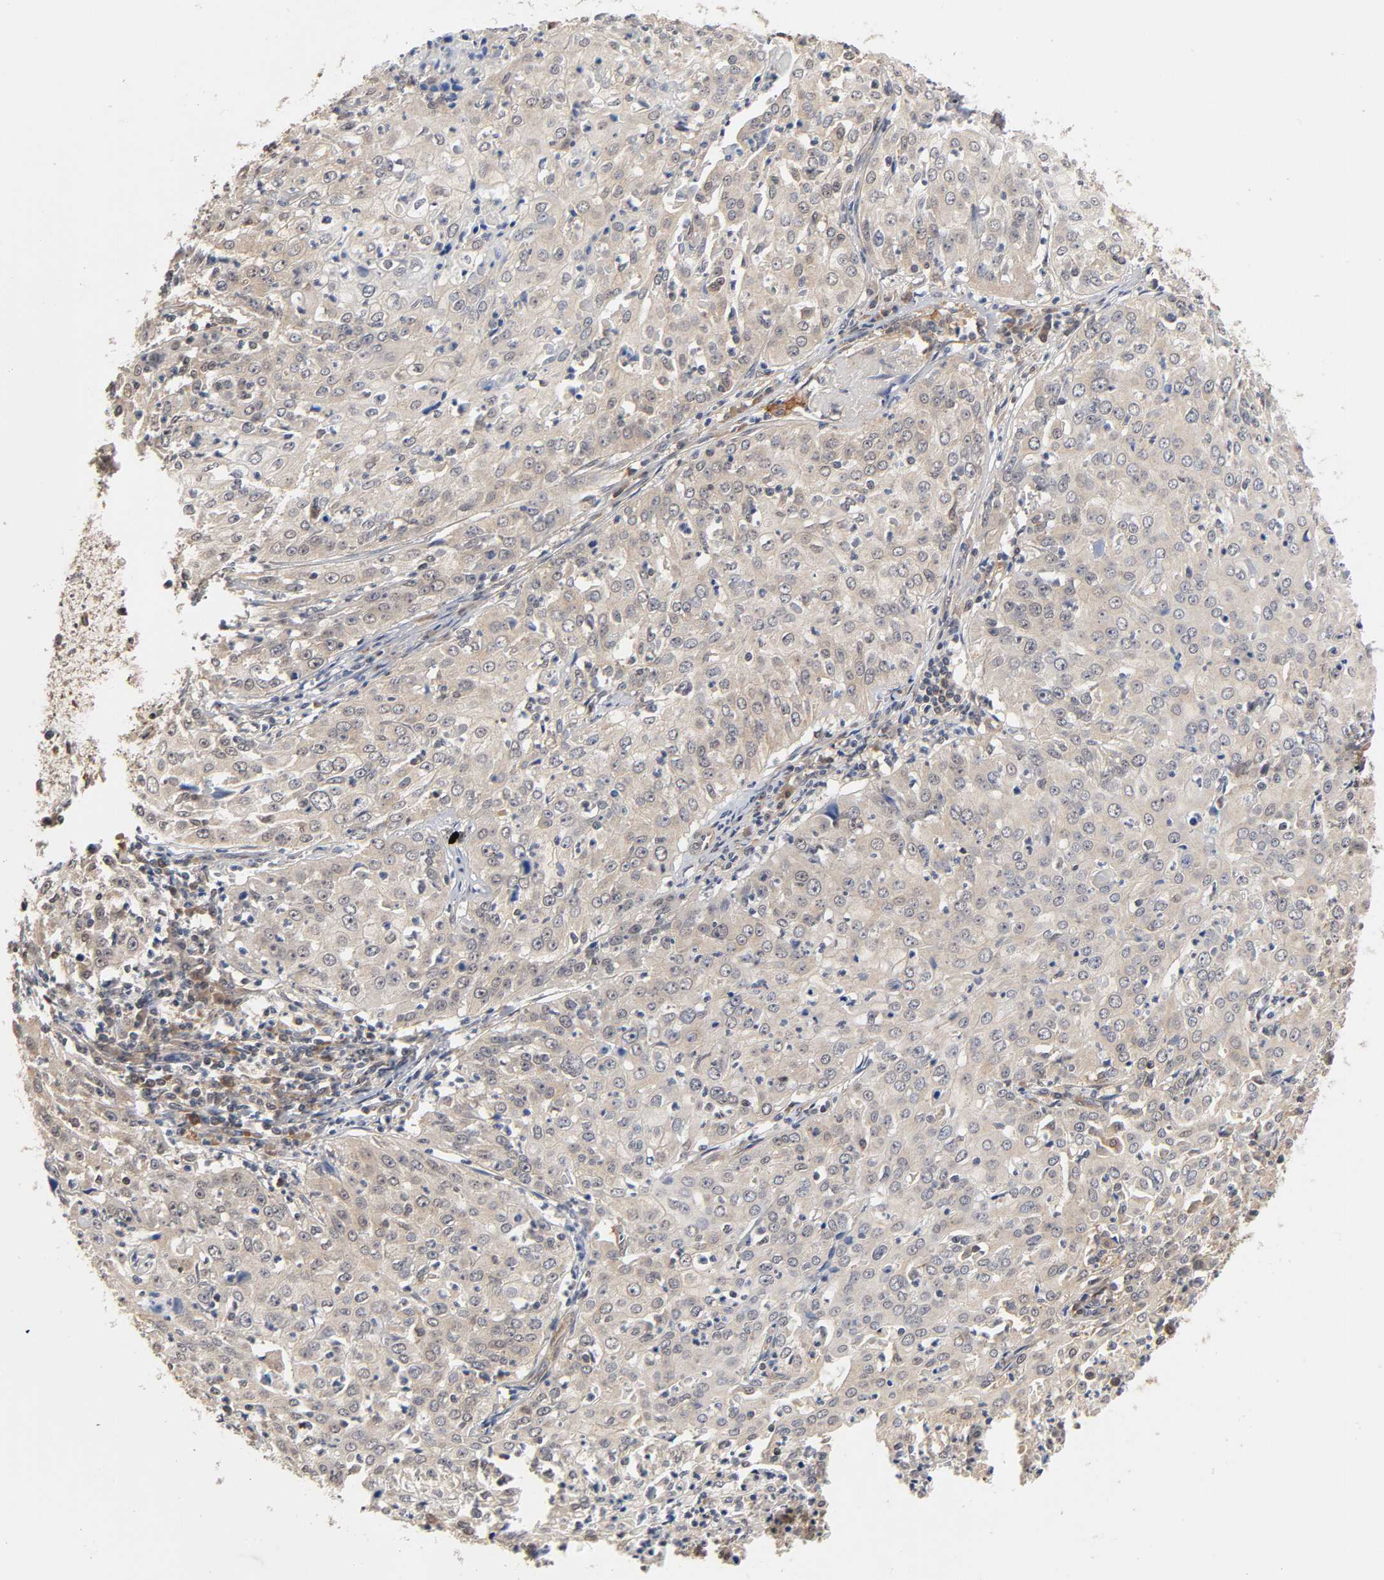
{"staining": {"intensity": "weak", "quantity": "<25%", "location": "cytoplasmic/membranous"}, "tissue": "cervical cancer", "cell_type": "Tumor cells", "image_type": "cancer", "snomed": [{"axis": "morphology", "description": "Squamous cell carcinoma, NOS"}, {"axis": "topography", "description": "Cervix"}], "caption": "An image of squamous cell carcinoma (cervical) stained for a protein displays no brown staining in tumor cells.", "gene": "PDE5A", "patient": {"sex": "female", "age": 39}}